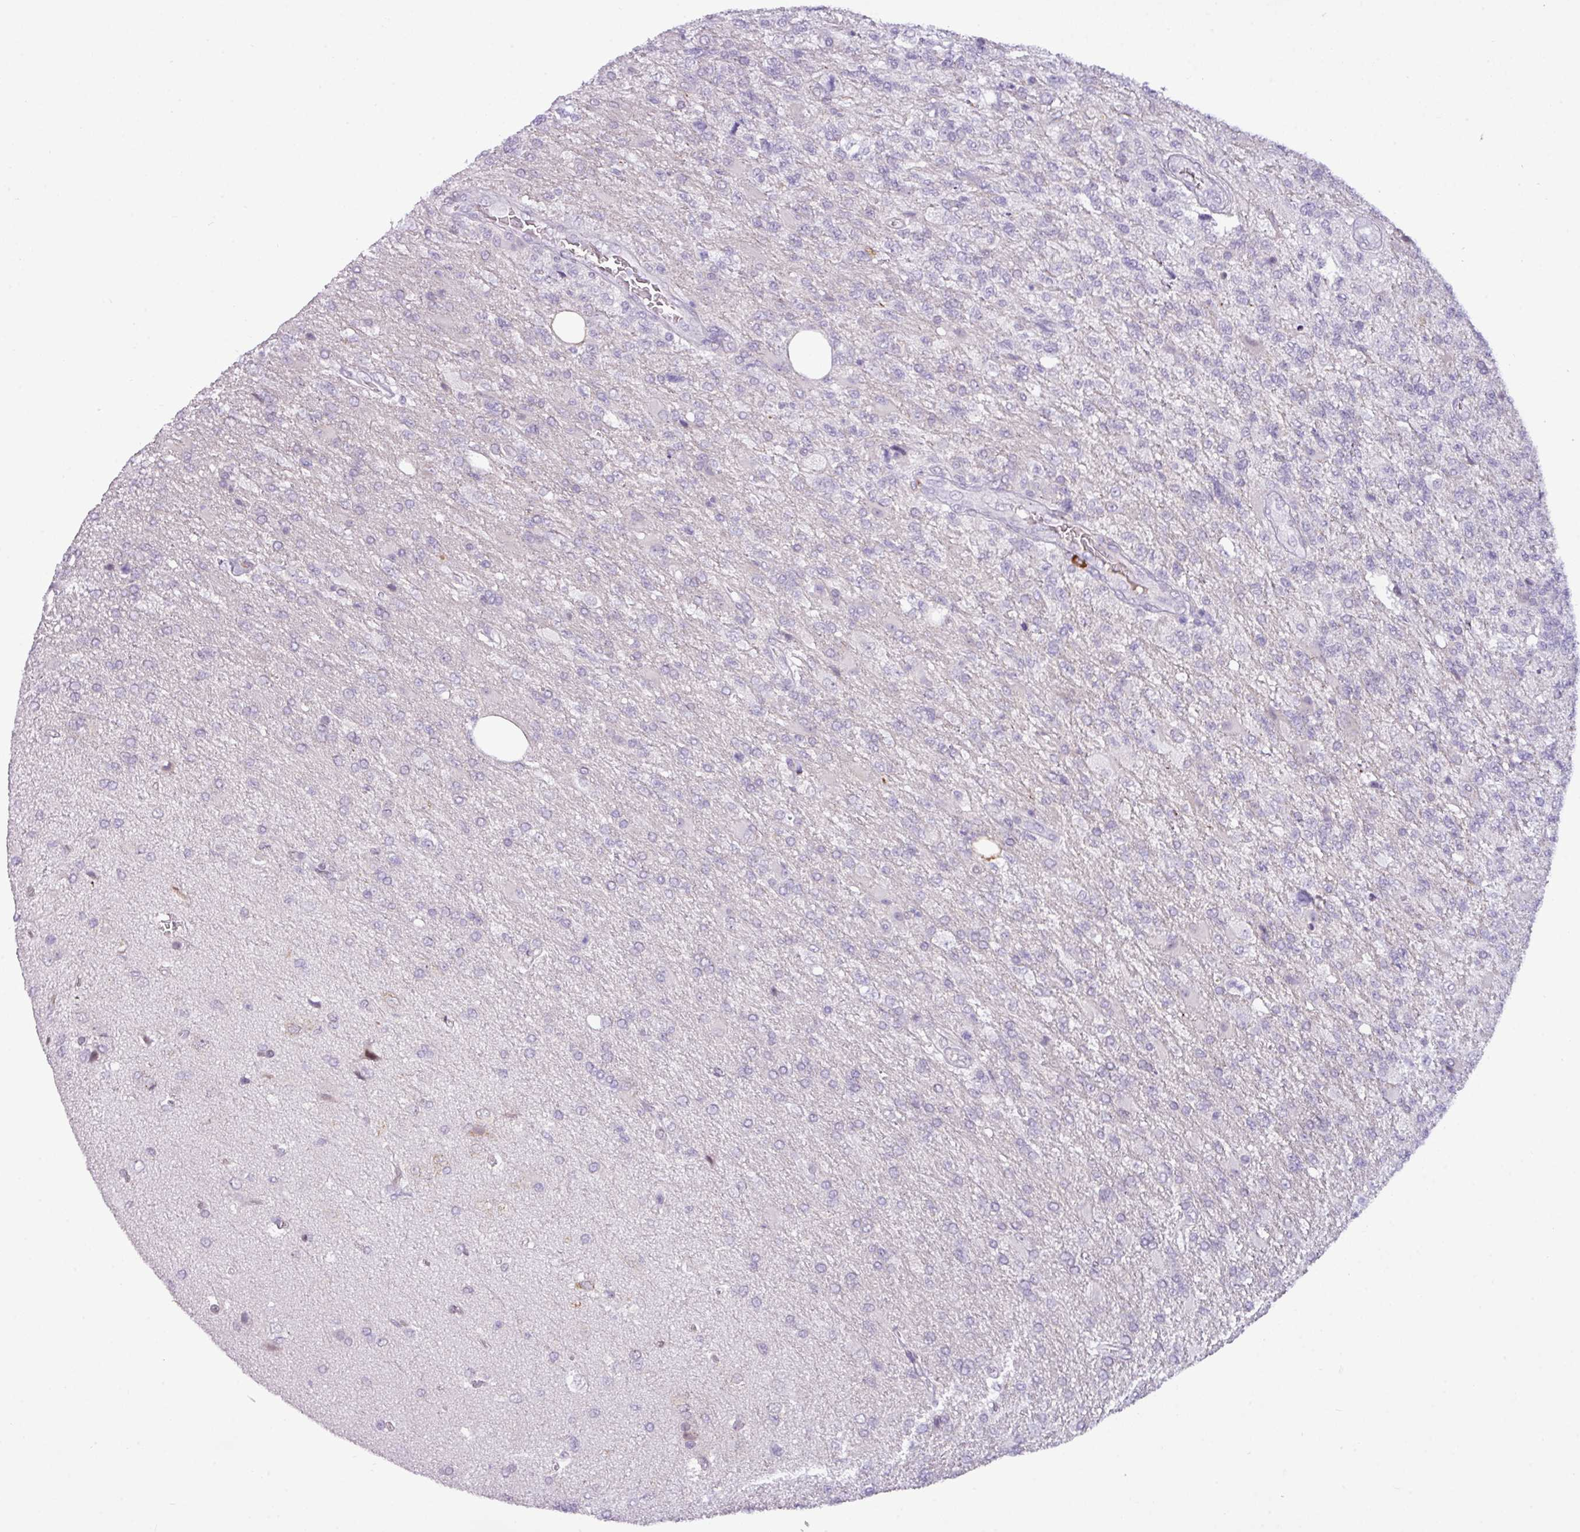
{"staining": {"intensity": "negative", "quantity": "none", "location": "none"}, "tissue": "glioma", "cell_type": "Tumor cells", "image_type": "cancer", "snomed": [{"axis": "morphology", "description": "Glioma, malignant, High grade"}, {"axis": "topography", "description": "Brain"}], "caption": "High magnification brightfield microscopy of high-grade glioma (malignant) stained with DAB (3,3'-diaminobenzidine) (brown) and counterstained with hematoxylin (blue): tumor cells show no significant positivity. (DAB immunohistochemistry with hematoxylin counter stain).", "gene": "SLC66A2", "patient": {"sex": "male", "age": 56}}